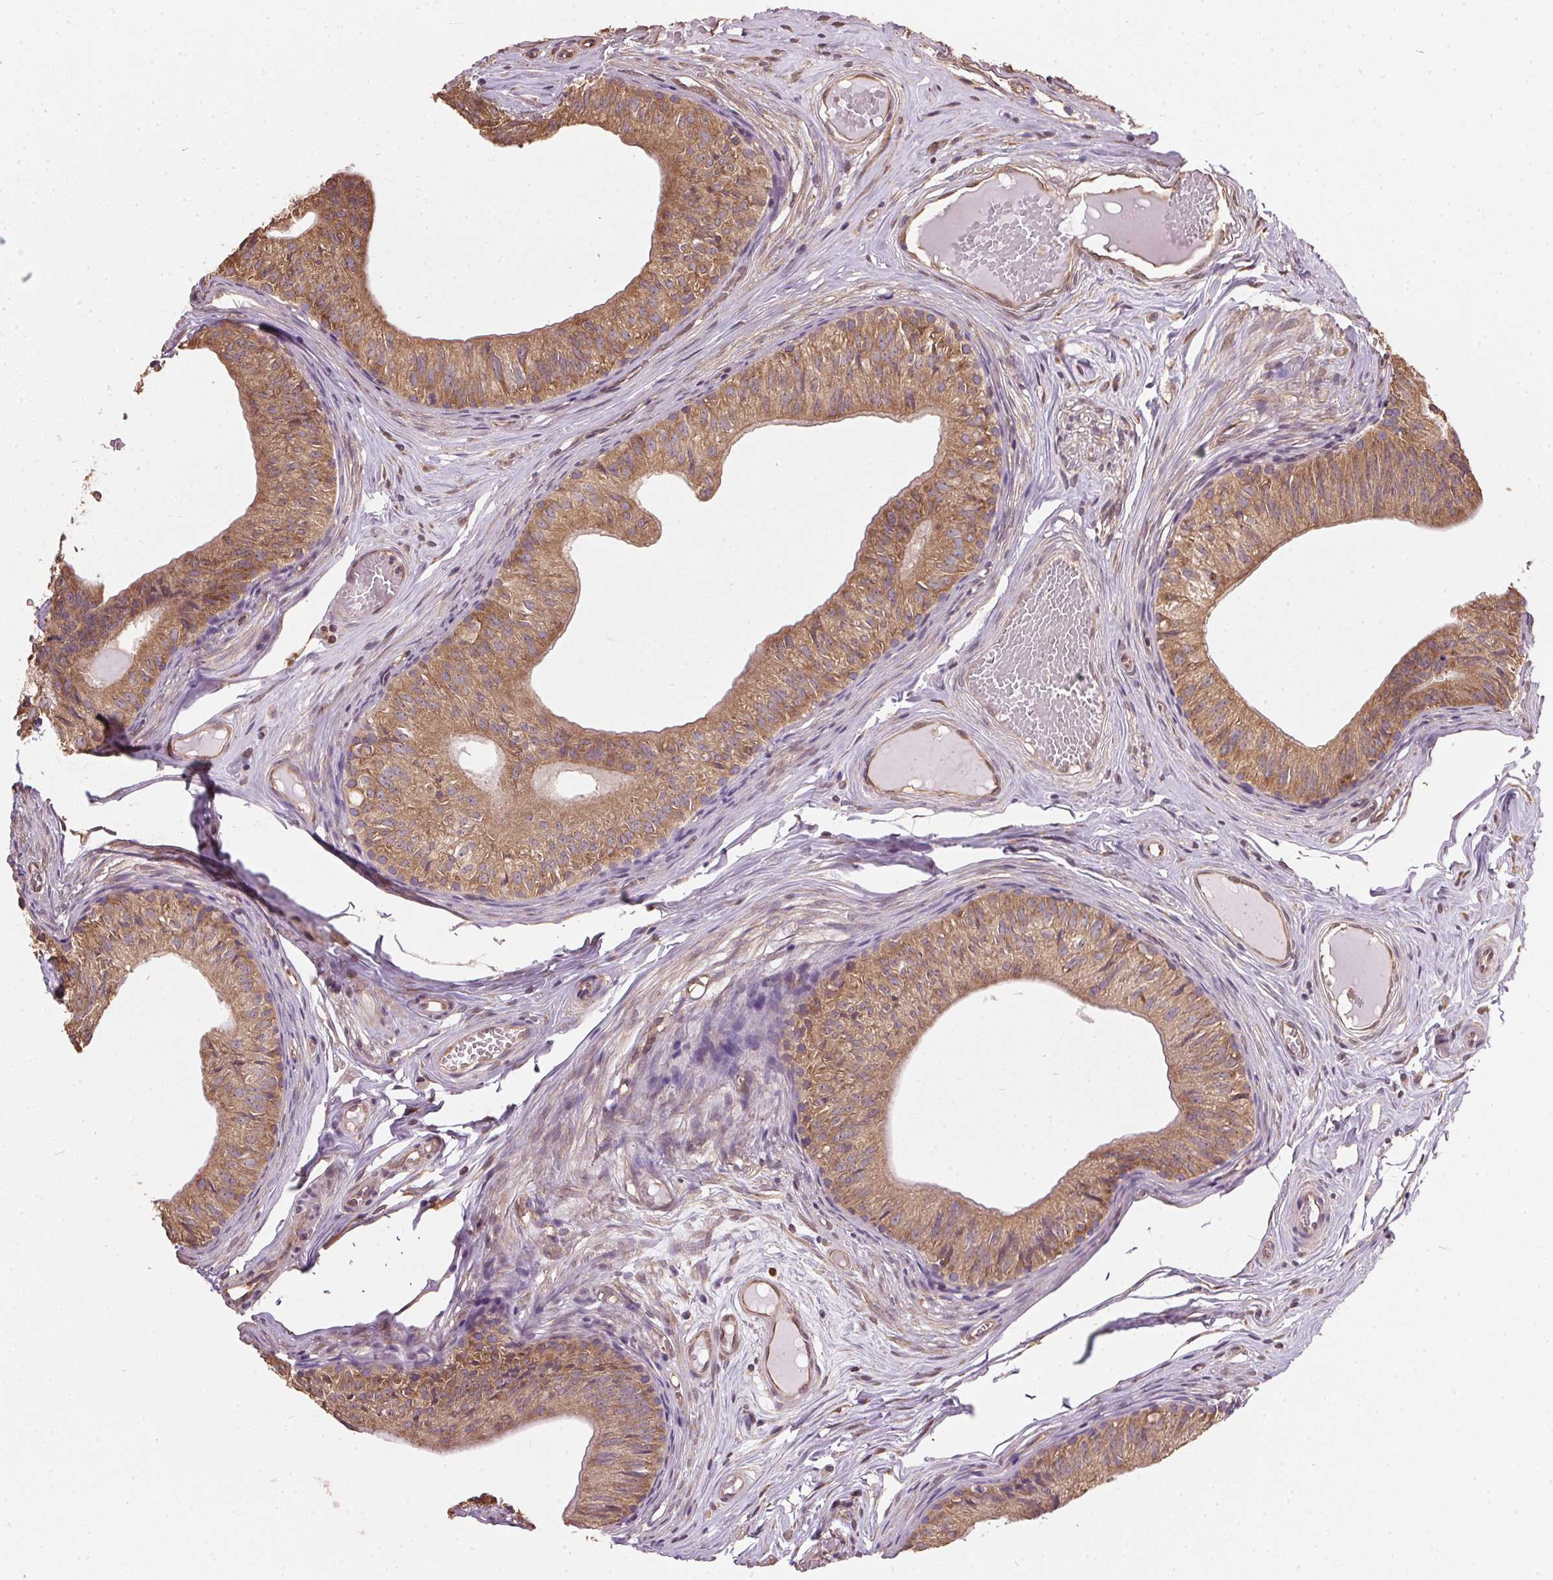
{"staining": {"intensity": "moderate", "quantity": ">75%", "location": "cytoplasmic/membranous"}, "tissue": "epididymis", "cell_type": "Glandular cells", "image_type": "normal", "snomed": [{"axis": "morphology", "description": "Normal tissue, NOS"}, {"axis": "topography", "description": "Epididymis"}], "caption": "Human epididymis stained with a brown dye reveals moderate cytoplasmic/membranous positive staining in about >75% of glandular cells.", "gene": "EIF2S1", "patient": {"sex": "male", "age": 25}}